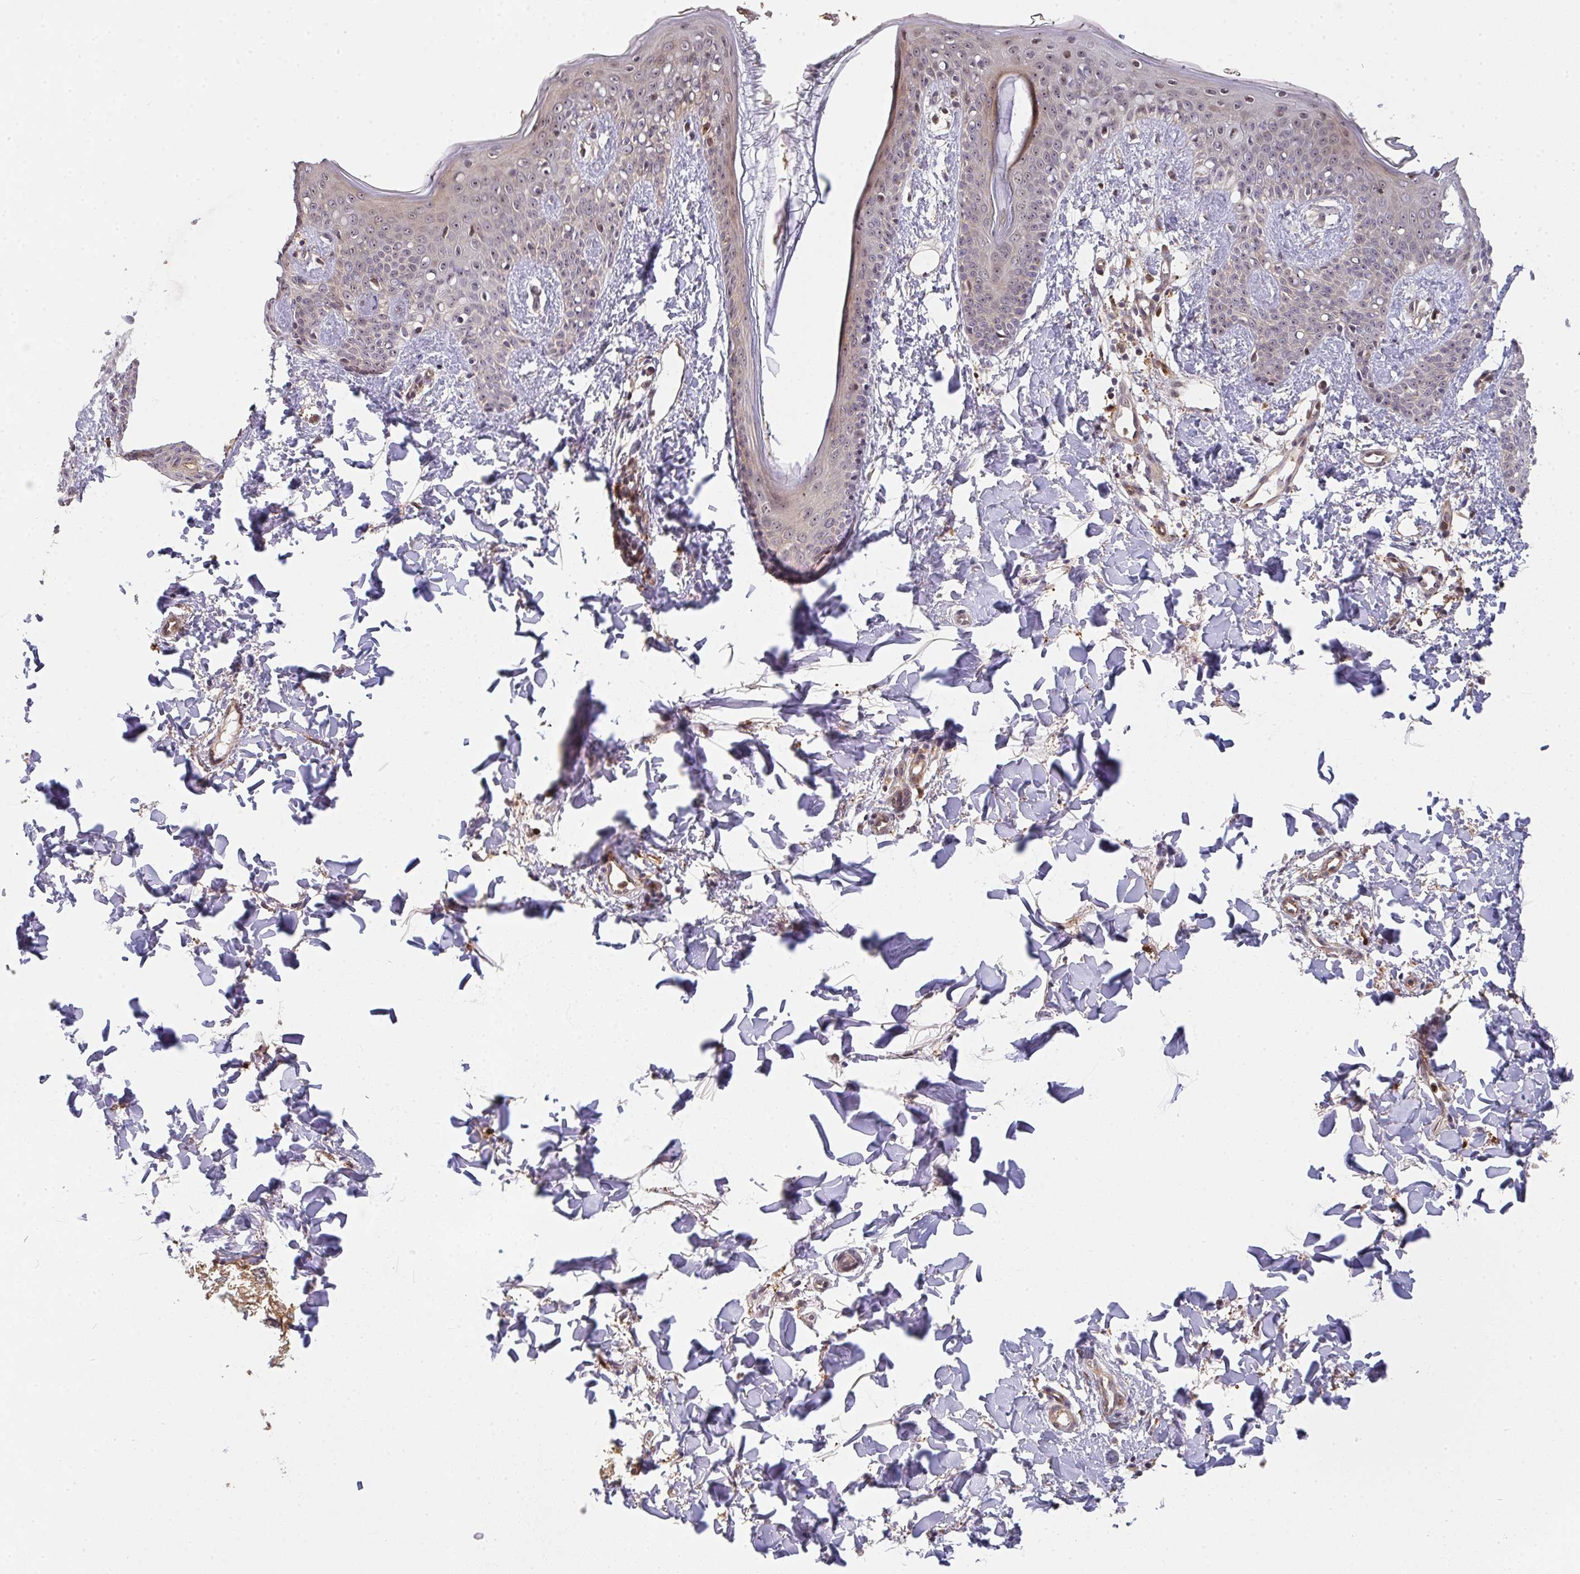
{"staining": {"intensity": "moderate", "quantity": "25%-75%", "location": "cytoplasmic/membranous,nuclear"}, "tissue": "skin", "cell_type": "Fibroblasts", "image_type": "normal", "snomed": [{"axis": "morphology", "description": "Normal tissue, NOS"}, {"axis": "topography", "description": "Skin"}], "caption": "Immunohistochemistry image of benign skin: human skin stained using immunohistochemistry reveals medium levels of moderate protein expression localized specifically in the cytoplasmic/membranous,nuclear of fibroblasts, appearing as a cytoplasmic/membranous,nuclear brown color.", "gene": "SIMC1", "patient": {"sex": "male", "age": 16}}